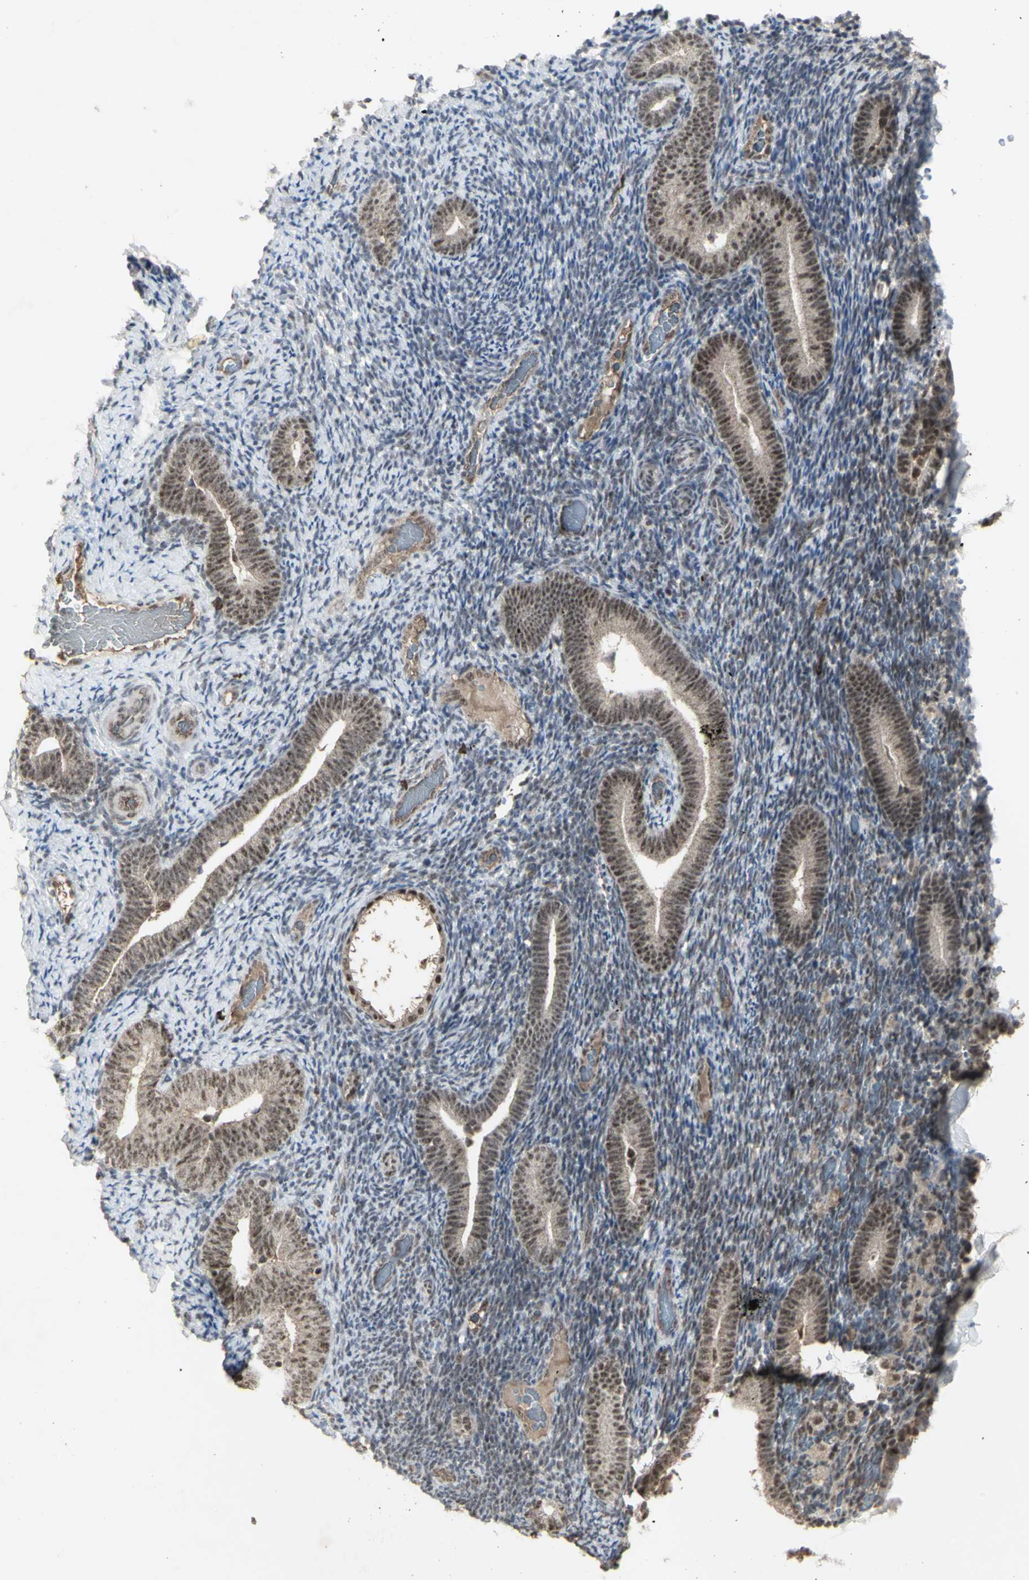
{"staining": {"intensity": "moderate", "quantity": "25%-75%", "location": "nuclear"}, "tissue": "endometrium", "cell_type": "Cells in endometrial stroma", "image_type": "normal", "snomed": [{"axis": "morphology", "description": "Normal tissue, NOS"}, {"axis": "topography", "description": "Endometrium"}], "caption": "Human endometrium stained with a brown dye exhibits moderate nuclear positive expression in approximately 25%-75% of cells in endometrial stroma.", "gene": "CCNT1", "patient": {"sex": "female", "age": 51}}